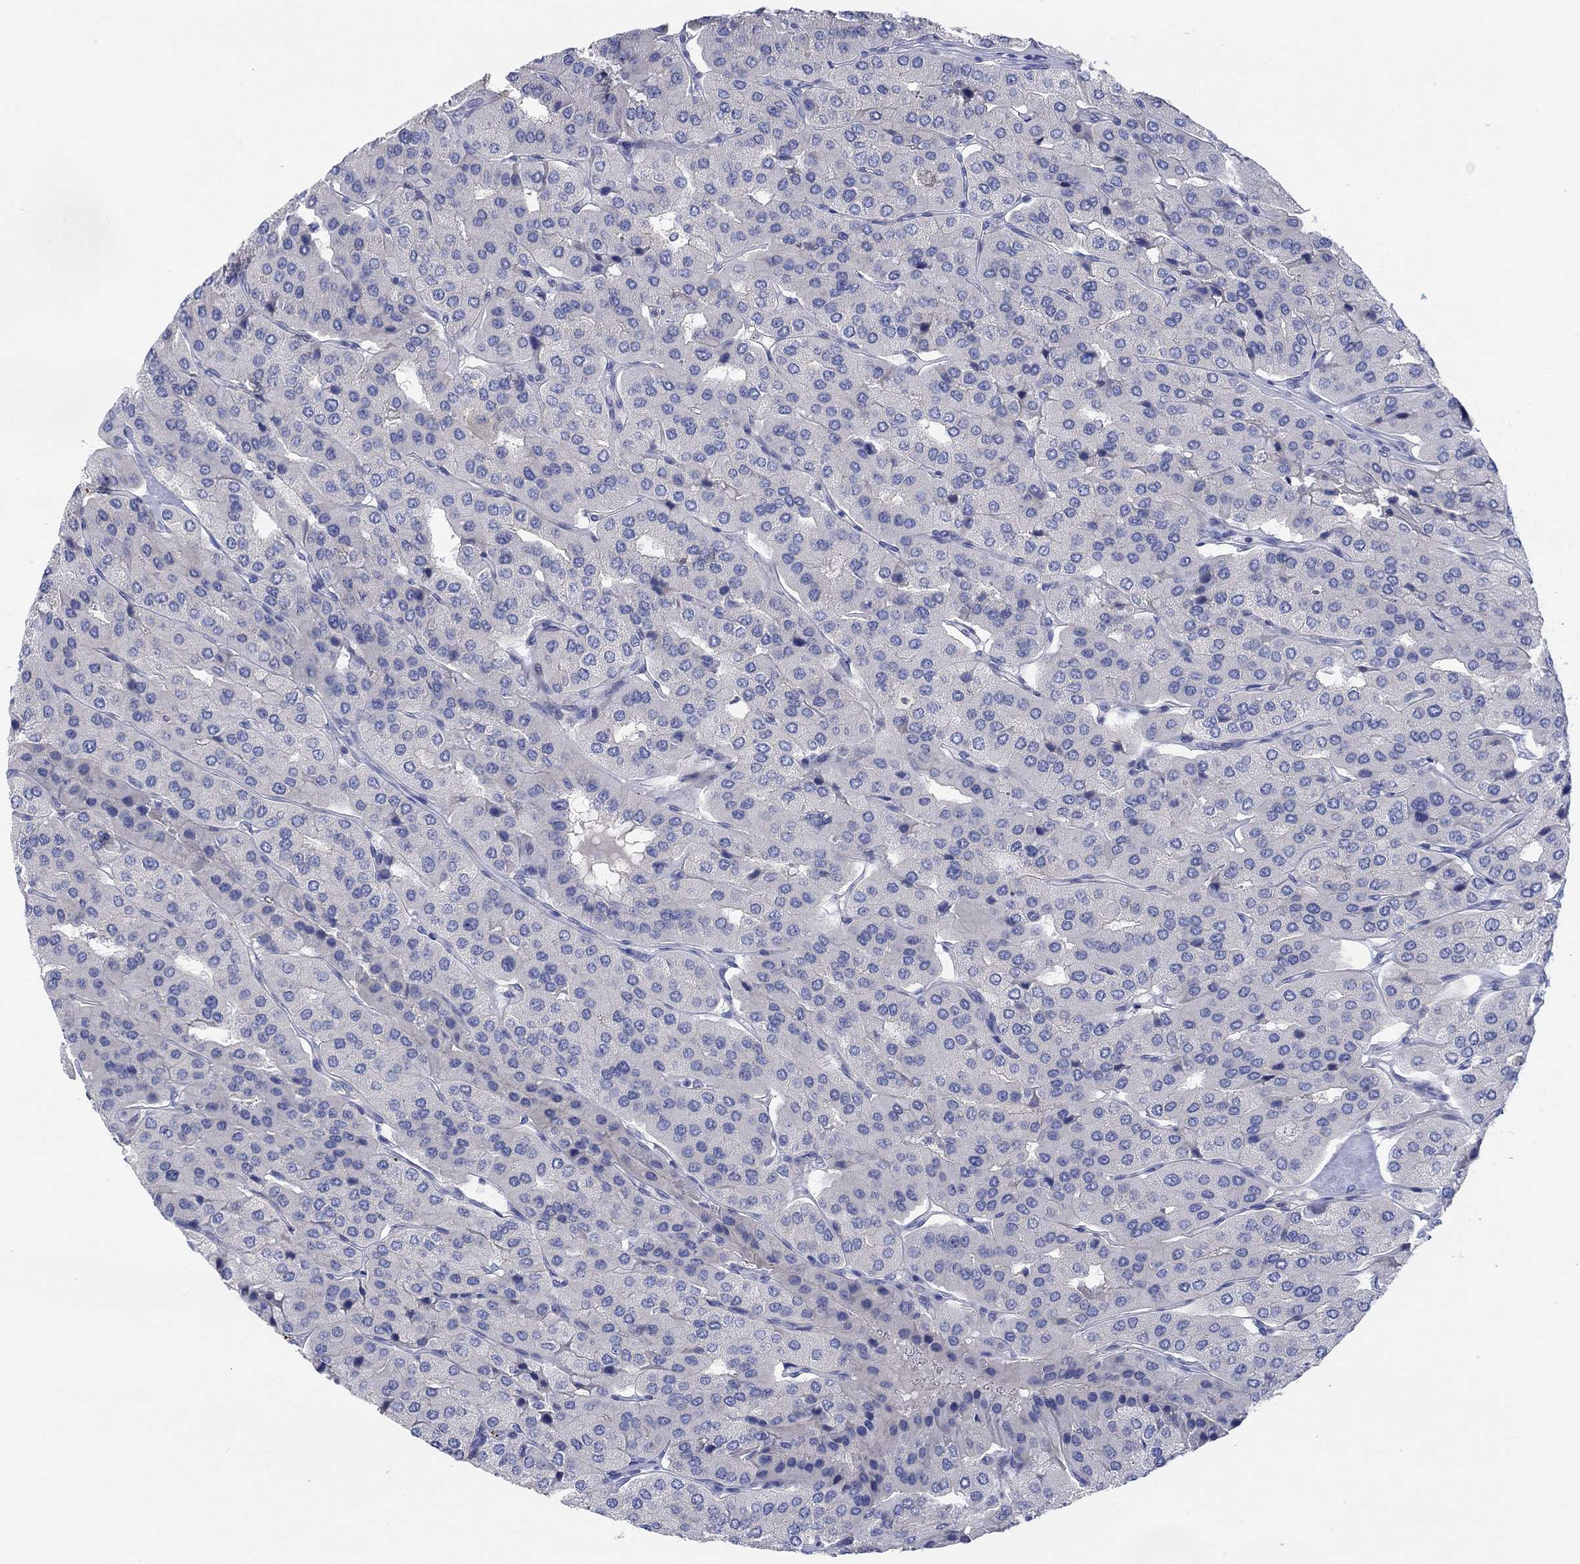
{"staining": {"intensity": "negative", "quantity": "none", "location": "none"}, "tissue": "parathyroid gland", "cell_type": "Glandular cells", "image_type": "normal", "snomed": [{"axis": "morphology", "description": "Normal tissue, NOS"}, {"axis": "morphology", "description": "Adenoma, NOS"}, {"axis": "topography", "description": "Parathyroid gland"}], "caption": "High power microscopy histopathology image of an immunohistochemistry image of unremarkable parathyroid gland, revealing no significant positivity in glandular cells.", "gene": "NAV3", "patient": {"sex": "female", "age": 86}}